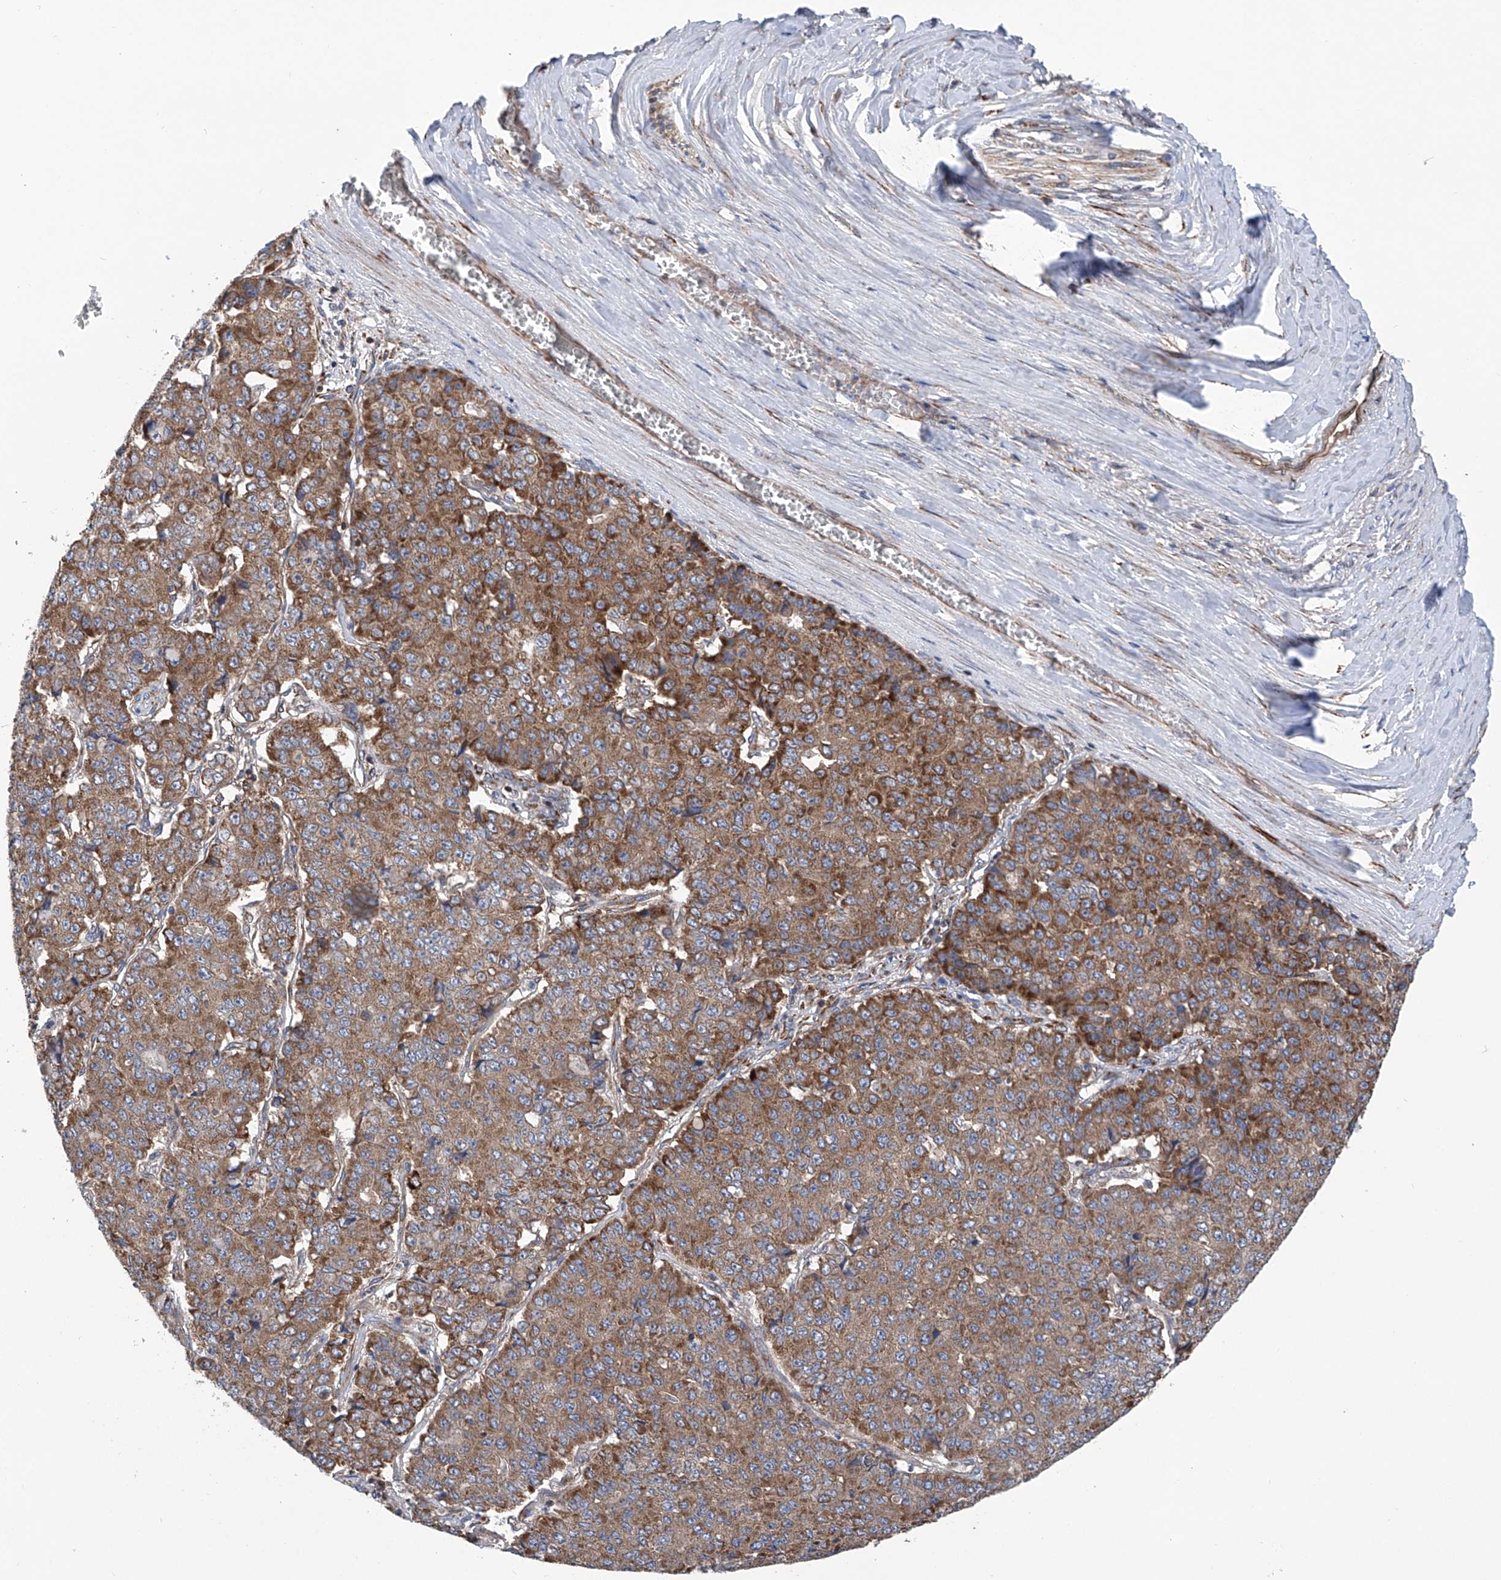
{"staining": {"intensity": "moderate", "quantity": ">75%", "location": "cytoplasmic/membranous"}, "tissue": "pancreatic cancer", "cell_type": "Tumor cells", "image_type": "cancer", "snomed": [{"axis": "morphology", "description": "Adenocarcinoma, NOS"}, {"axis": "topography", "description": "Pancreas"}], "caption": "DAB immunohistochemical staining of human pancreatic adenocarcinoma exhibits moderate cytoplasmic/membranous protein expression in approximately >75% of tumor cells.", "gene": "ASCC3", "patient": {"sex": "male", "age": 50}}